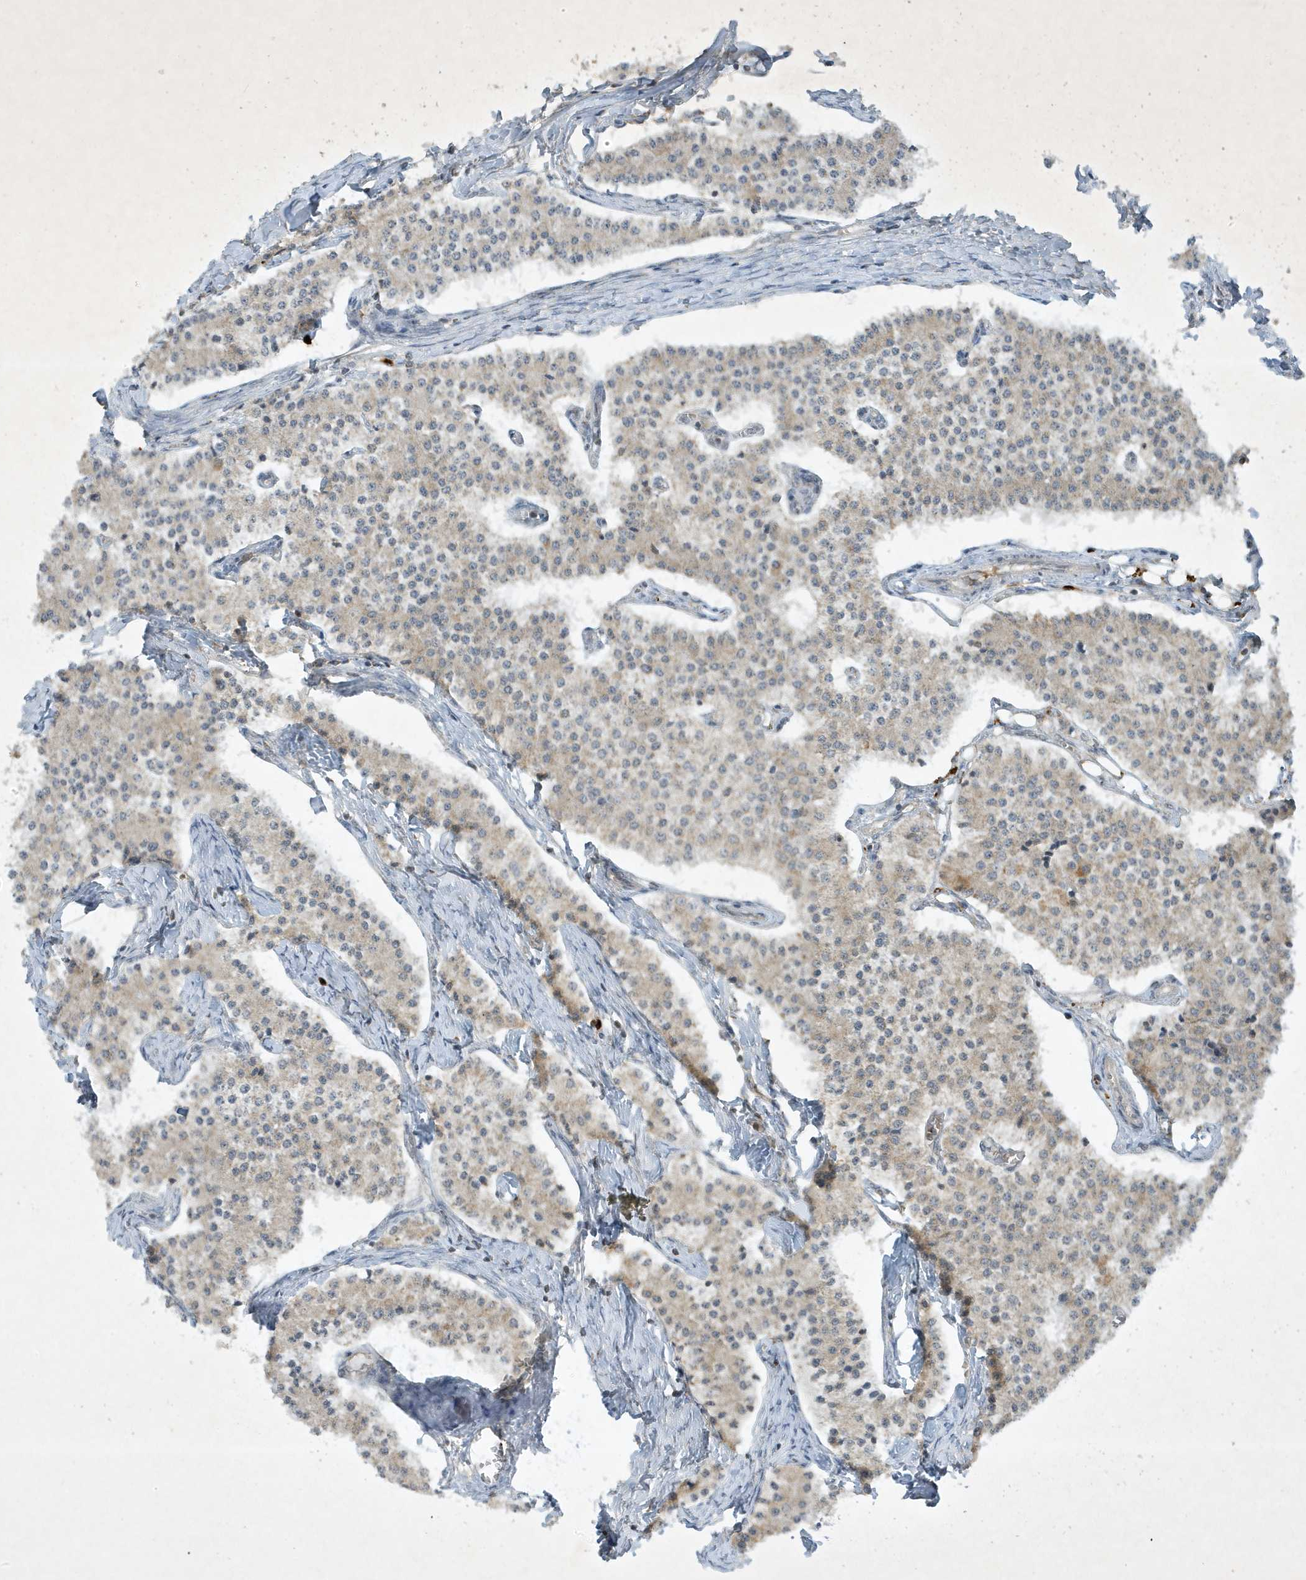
{"staining": {"intensity": "weak", "quantity": "<25%", "location": "cytoplasmic/membranous"}, "tissue": "carcinoid", "cell_type": "Tumor cells", "image_type": "cancer", "snomed": [{"axis": "morphology", "description": "Carcinoid, malignant, NOS"}, {"axis": "topography", "description": "Colon"}], "caption": "Tumor cells show no significant protein positivity in carcinoid.", "gene": "ZNF213", "patient": {"sex": "female", "age": 52}}